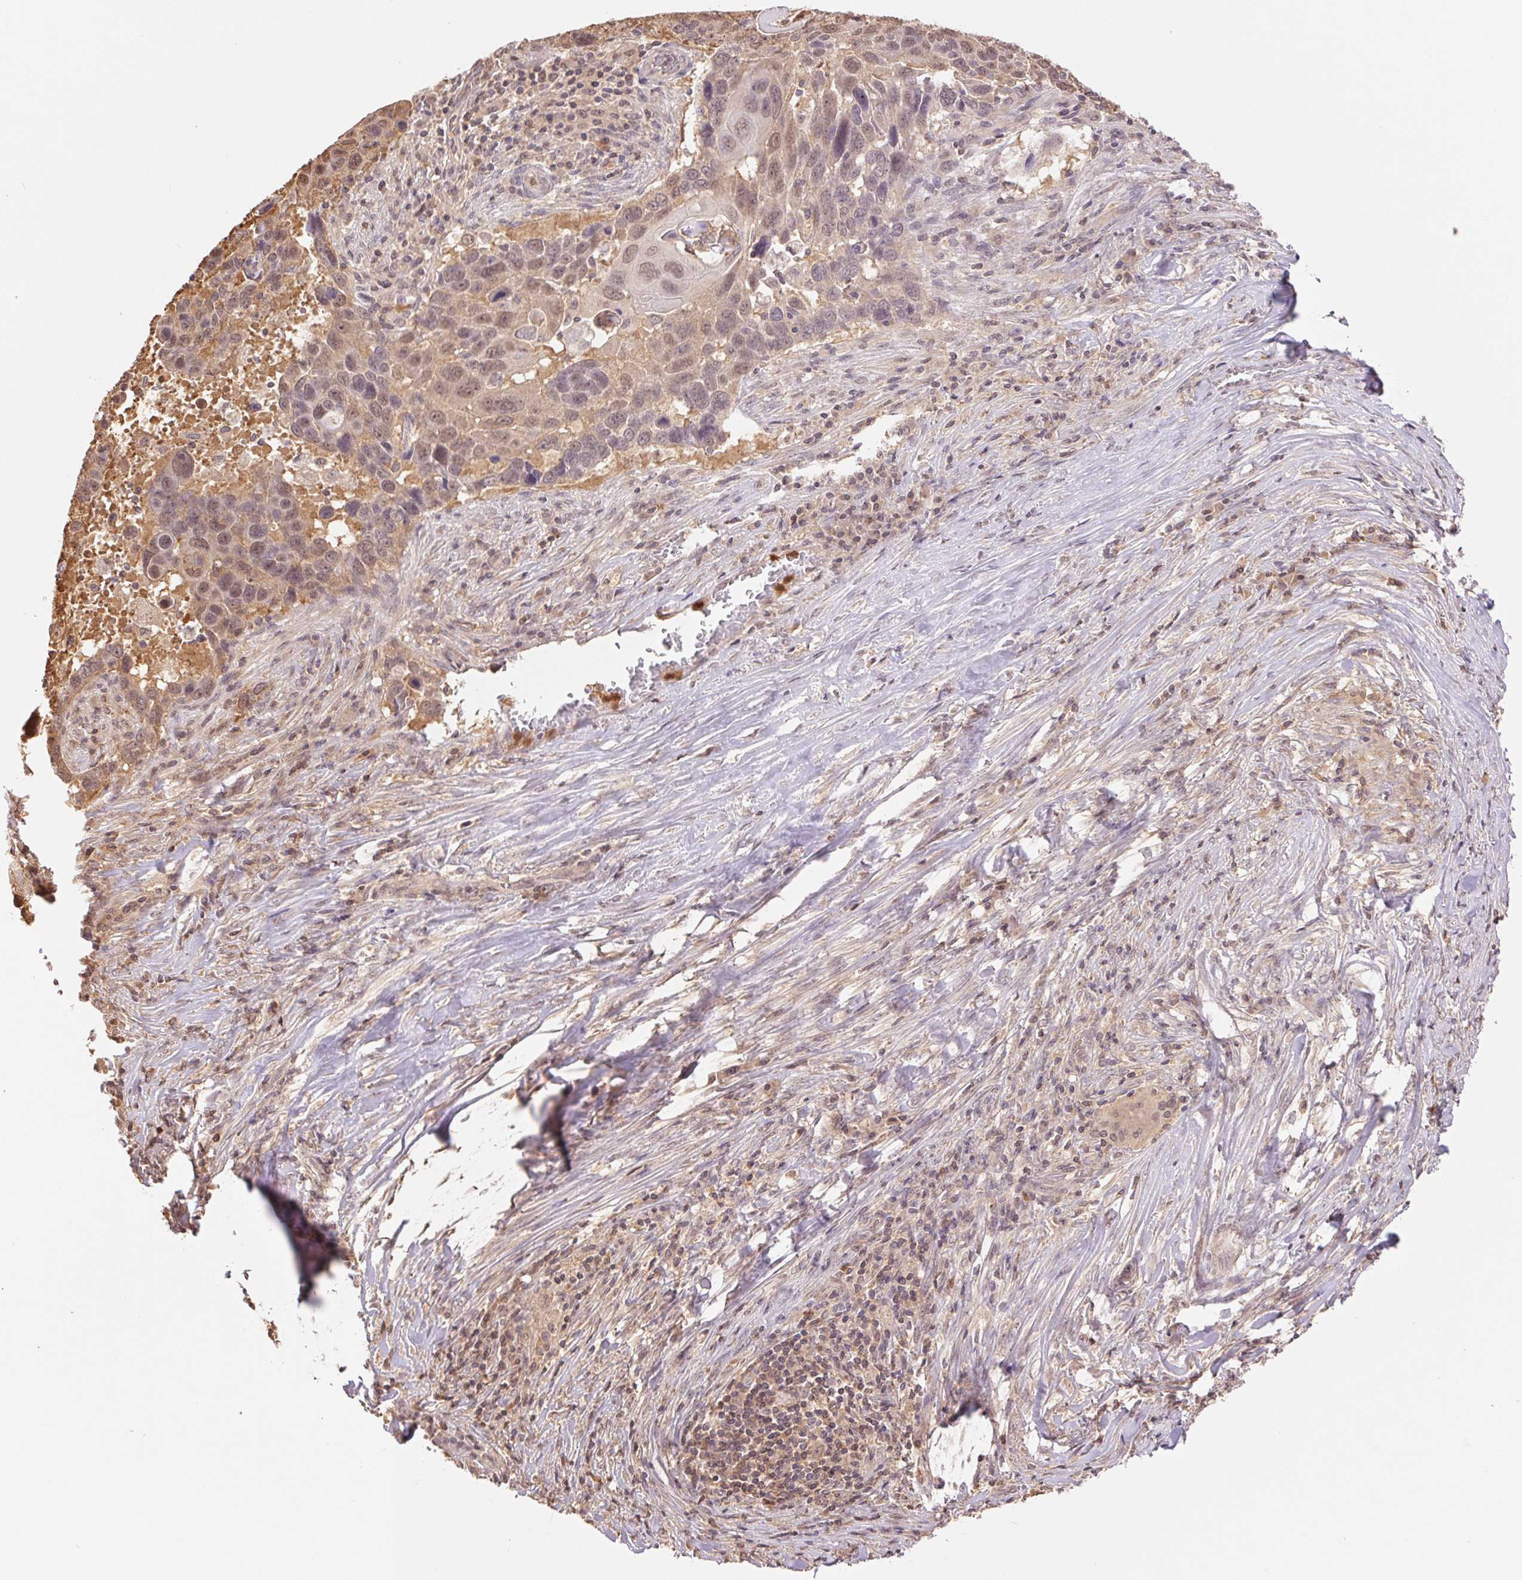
{"staining": {"intensity": "weak", "quantity": ">75%", "location": "cytoplasmic/membranous,nuclear"}, "tissue": "lung cancer", "cell_type": "Tumor cells", "image_type": "cancer", "snomed": [{"axis": "morphology", "description": "Squamous cell carcinoma, NOS"}, {"axis": "topography", "description": "Lung"}], "caption": "Lung squamous cell carcinoma stained for a protein (brown) exhibits weak cytoplasmic/membranous and nuclear positive positivity in approximately >75% of tumor cells.", "gene": "CDC123", "patient": {"sex": "male", "age": 68}}